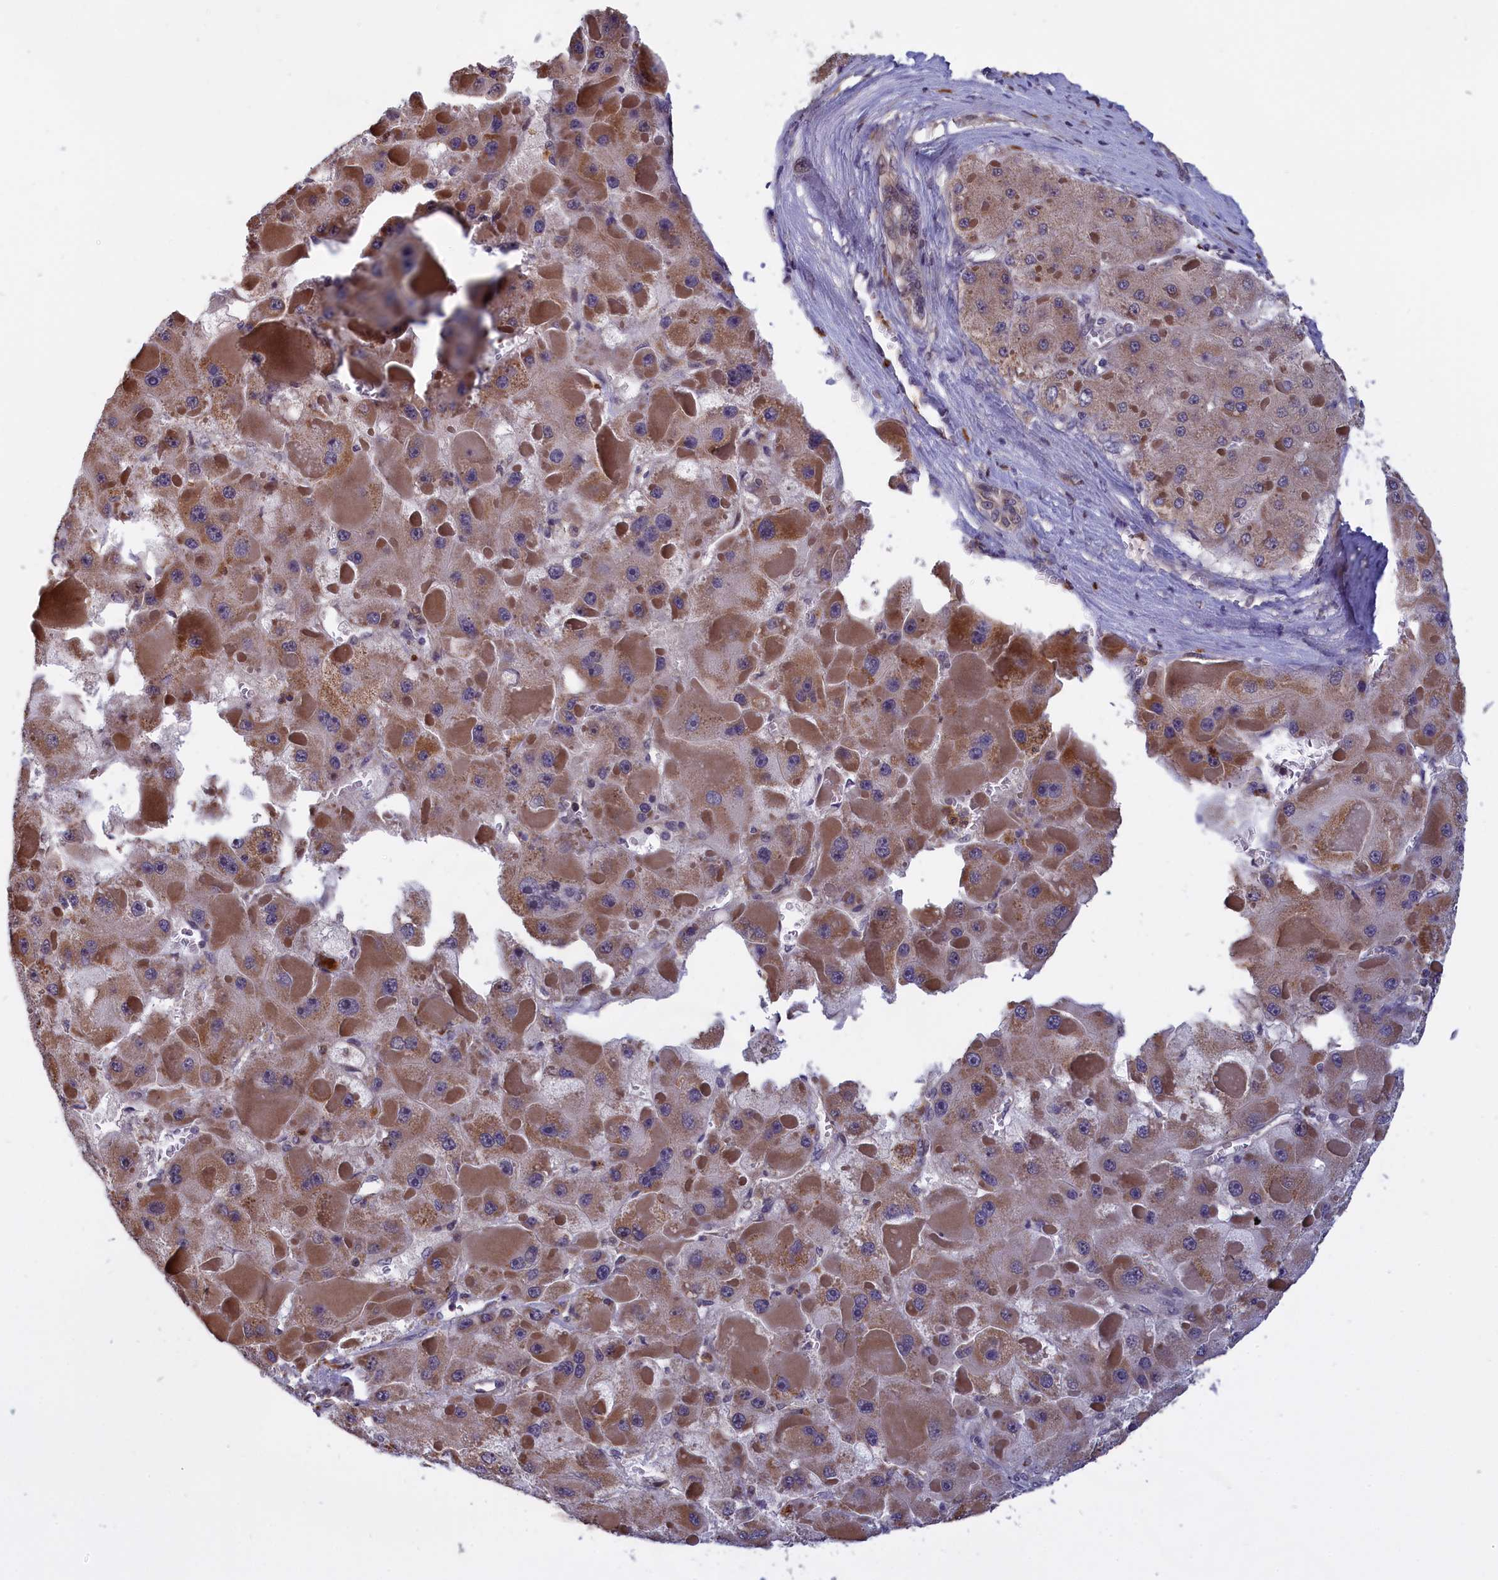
{"staining": {"intensity": "moderate", "quantity": ">75%", "location": "cytoplasmic/membranous"}, "tissue": "liver cancer", "cell_type": "Tumor cells", "image_type": "cancer", "snomed": [{"axis": "morphology", "description": "Carcinoma, Hepatocellular, NOS"}, {"axis": "topography", "description": "Liver"}], "caption": "IHC image of hepatocellular carcinoma (liver) stained for a protein (brown), which demonstrates medium levels of moderate cytoplasmic/membranous staining in about >75% of tumor cells.", "gene": "EPB41L4B", "patient": {"sex": "female", "age": 73}}